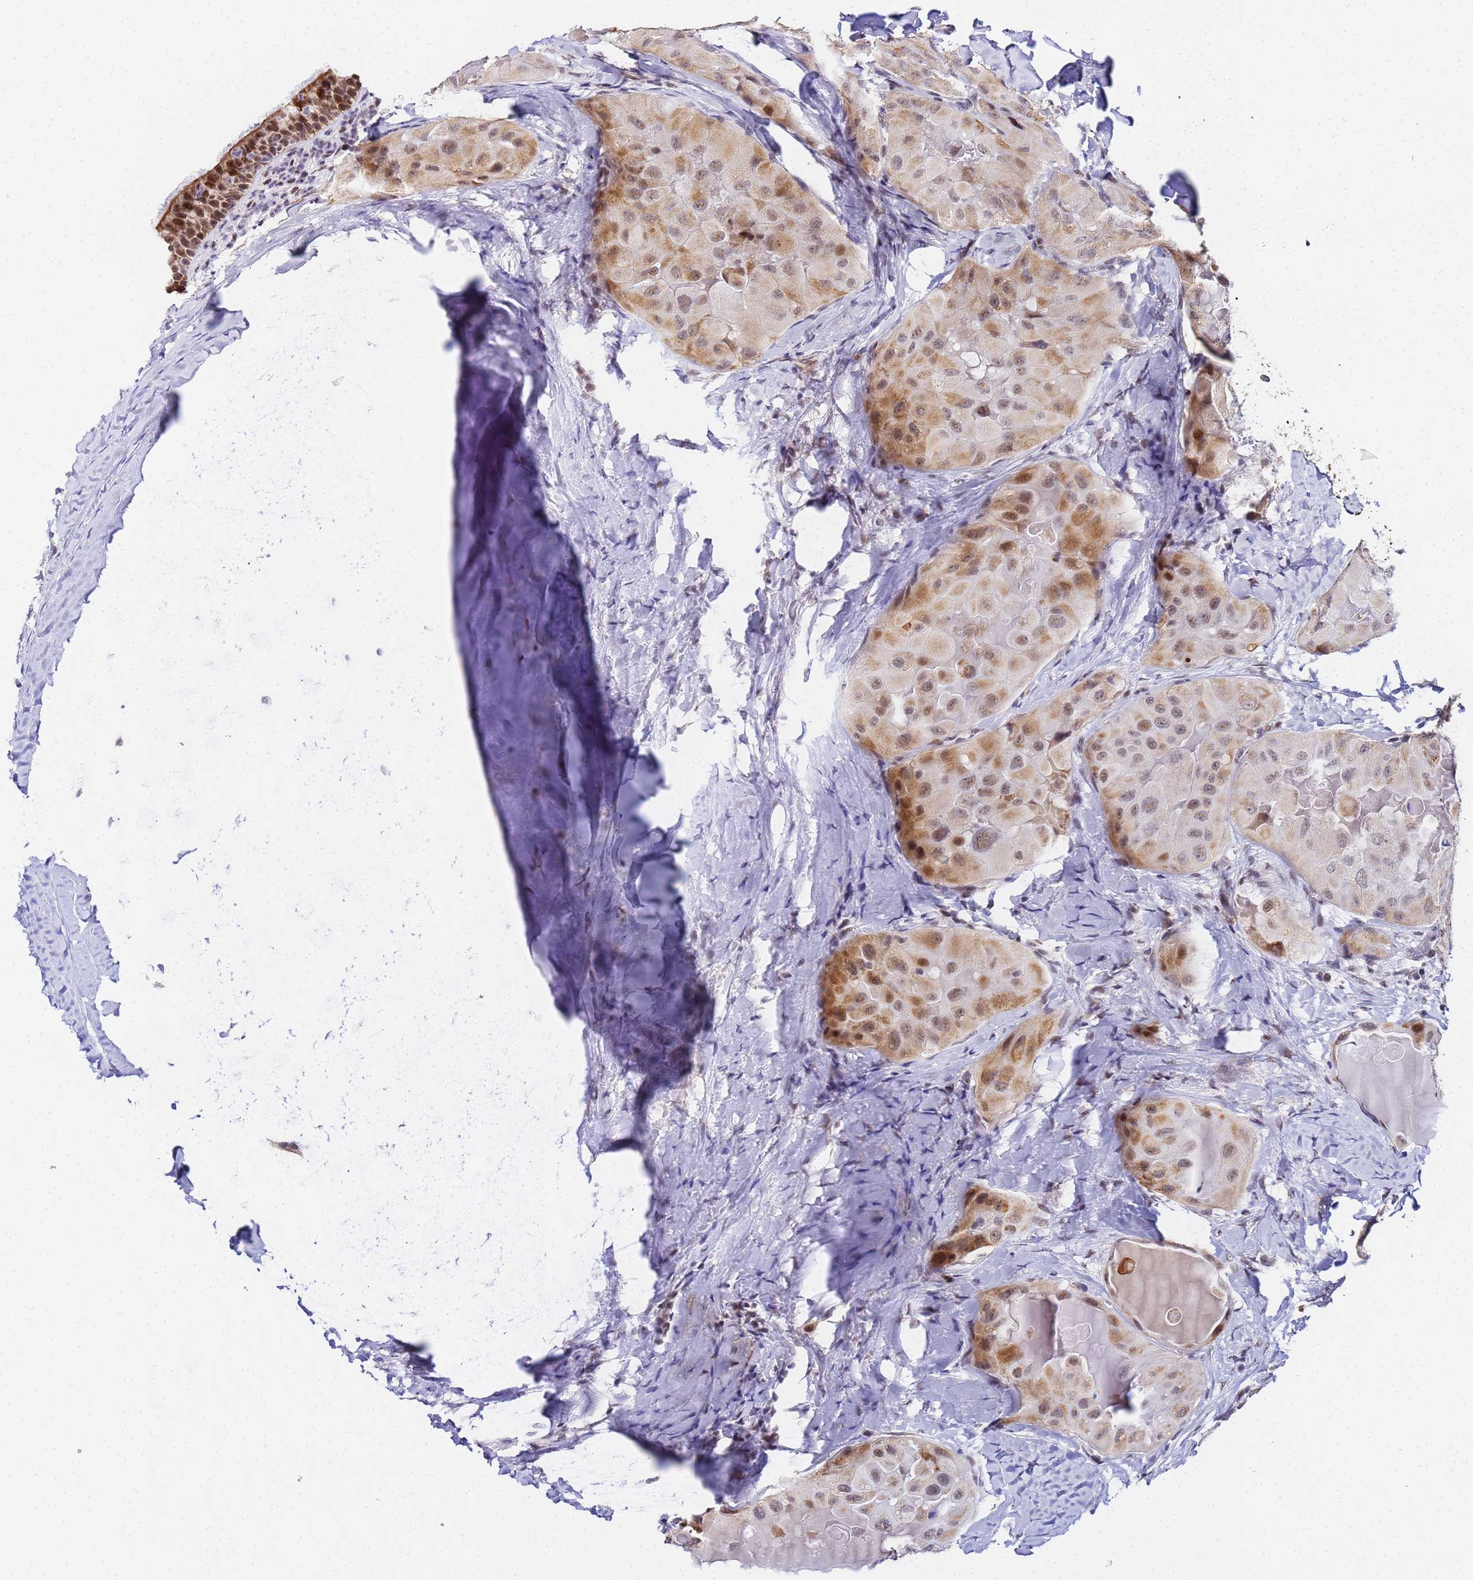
{"staining": {"intensity": "moderate", "quantity": "25%-75%", "location": "cytoplasmic/membranous,nuclear"}, "tissue": "thyroid cancer", "cell_type": "Tumor cells", "image_type": "cancer", "snomed": [{"axis": "morphology", "description": "Normal tissue, NOS"}, {"axis": "morphology", "description": "Papillary adenocarcinoma, NOS"}, {"axis": "topography", "description": "Thyroid gland"}], "caption": "The micrograph shows immunohistochemical staining of thyroid cancer (papillary adenocarcinoma). There is moderate cytoplasmic/membranous and nuclear positivity is present in about 25%-75% of tumor cells.", "gene": "CKMT1A", "patient": {"sex": "female", "age": 59}}